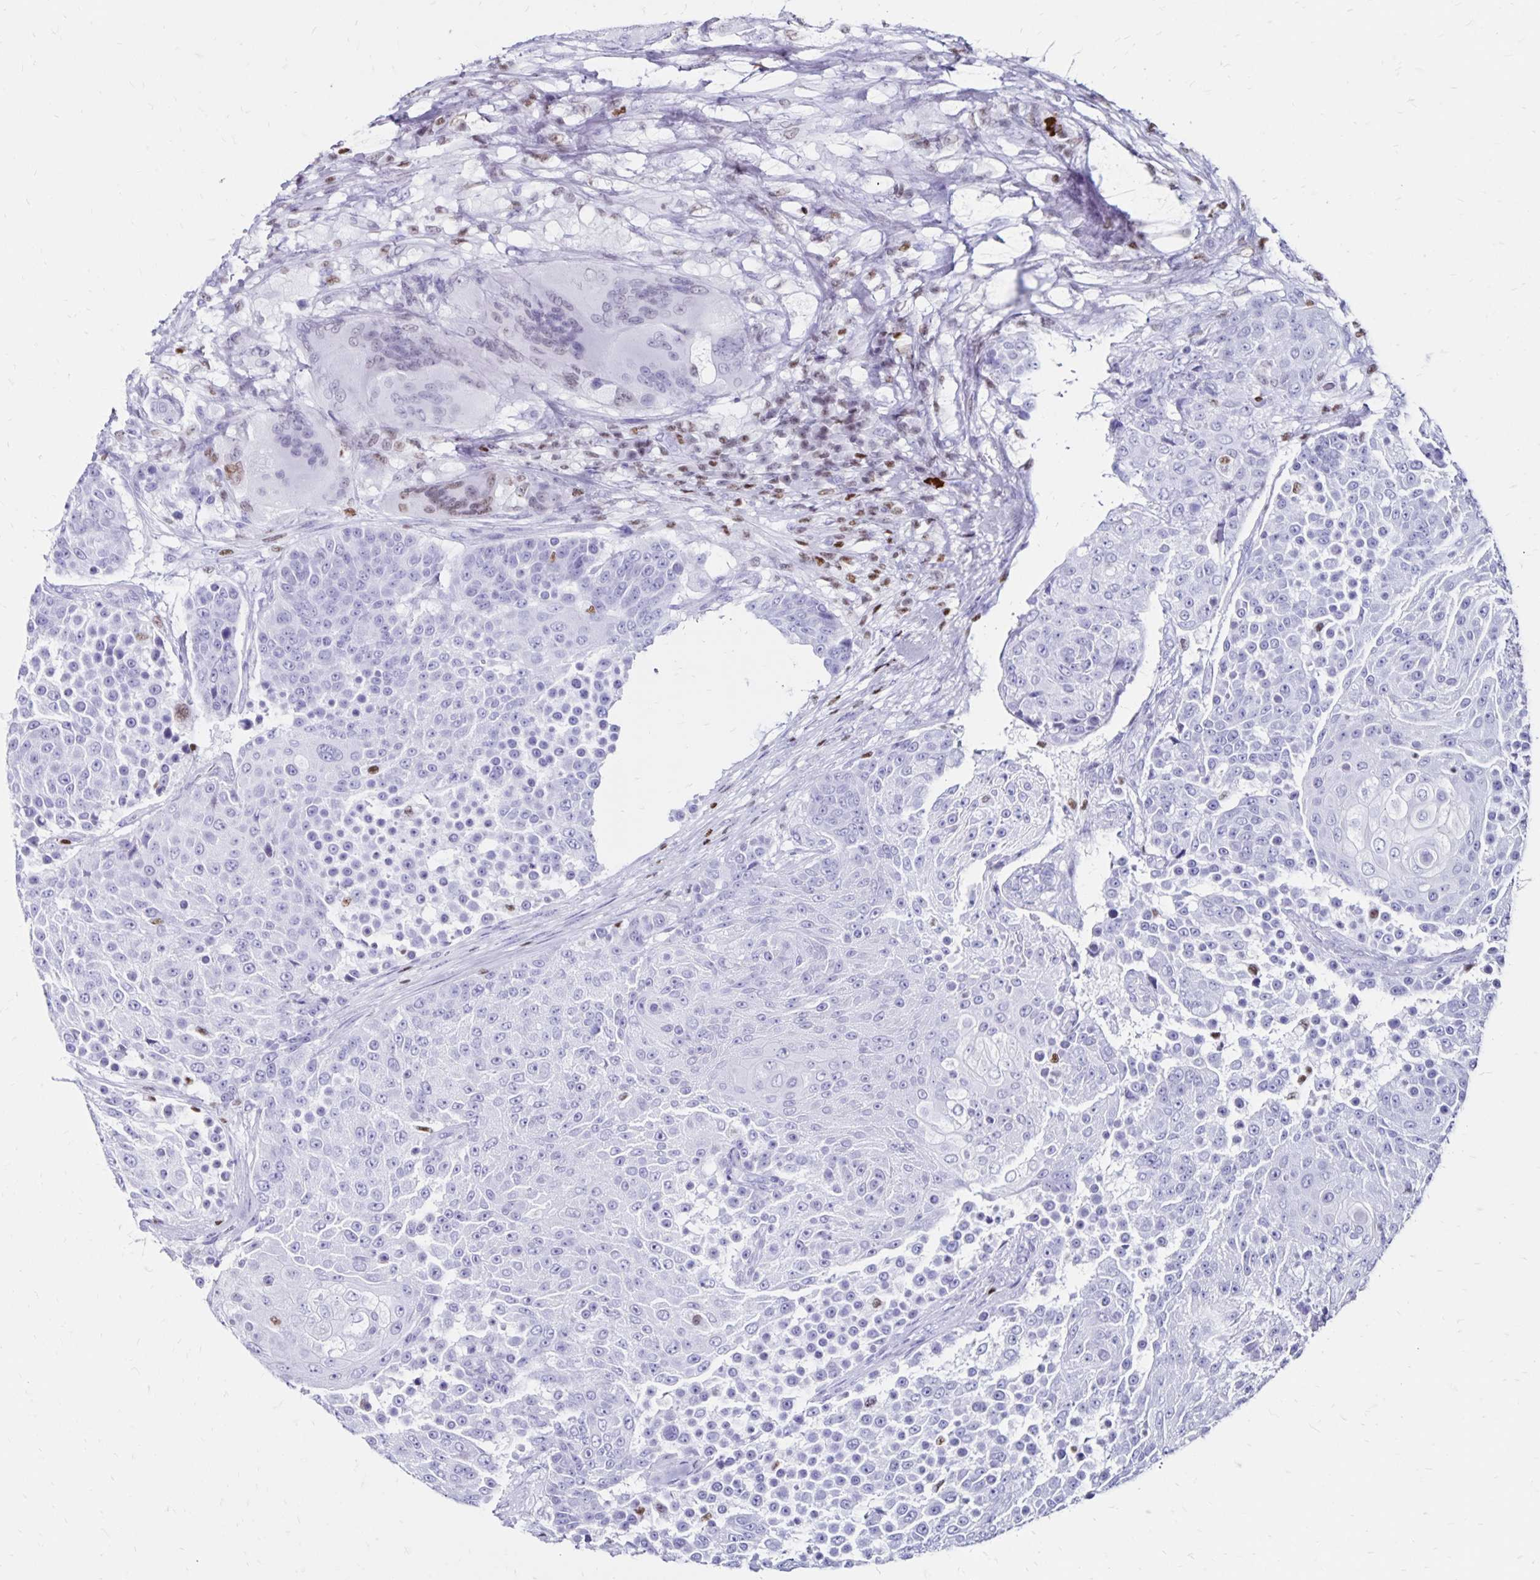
{"staining": {"intensity": "negative", "quantity": "none", "location": "none"}, "tissue": "urothelial cancer", "cell_type": "Tumor cells", "image_type": "cancer", "snomed": [{"axis": "morphology", "description": "Urothelial carcinoma, High grade"}, {"axis": "topography", "description": "Urinary bladder"}], "caption": "Tumor cells are negative for brown protein staining in urothelial carcinoma (high-grade). (IHC, brightfield microscopy, high magnification).", "gene": "IKZF1", "patient": {"sex": "female", "age": 63}}